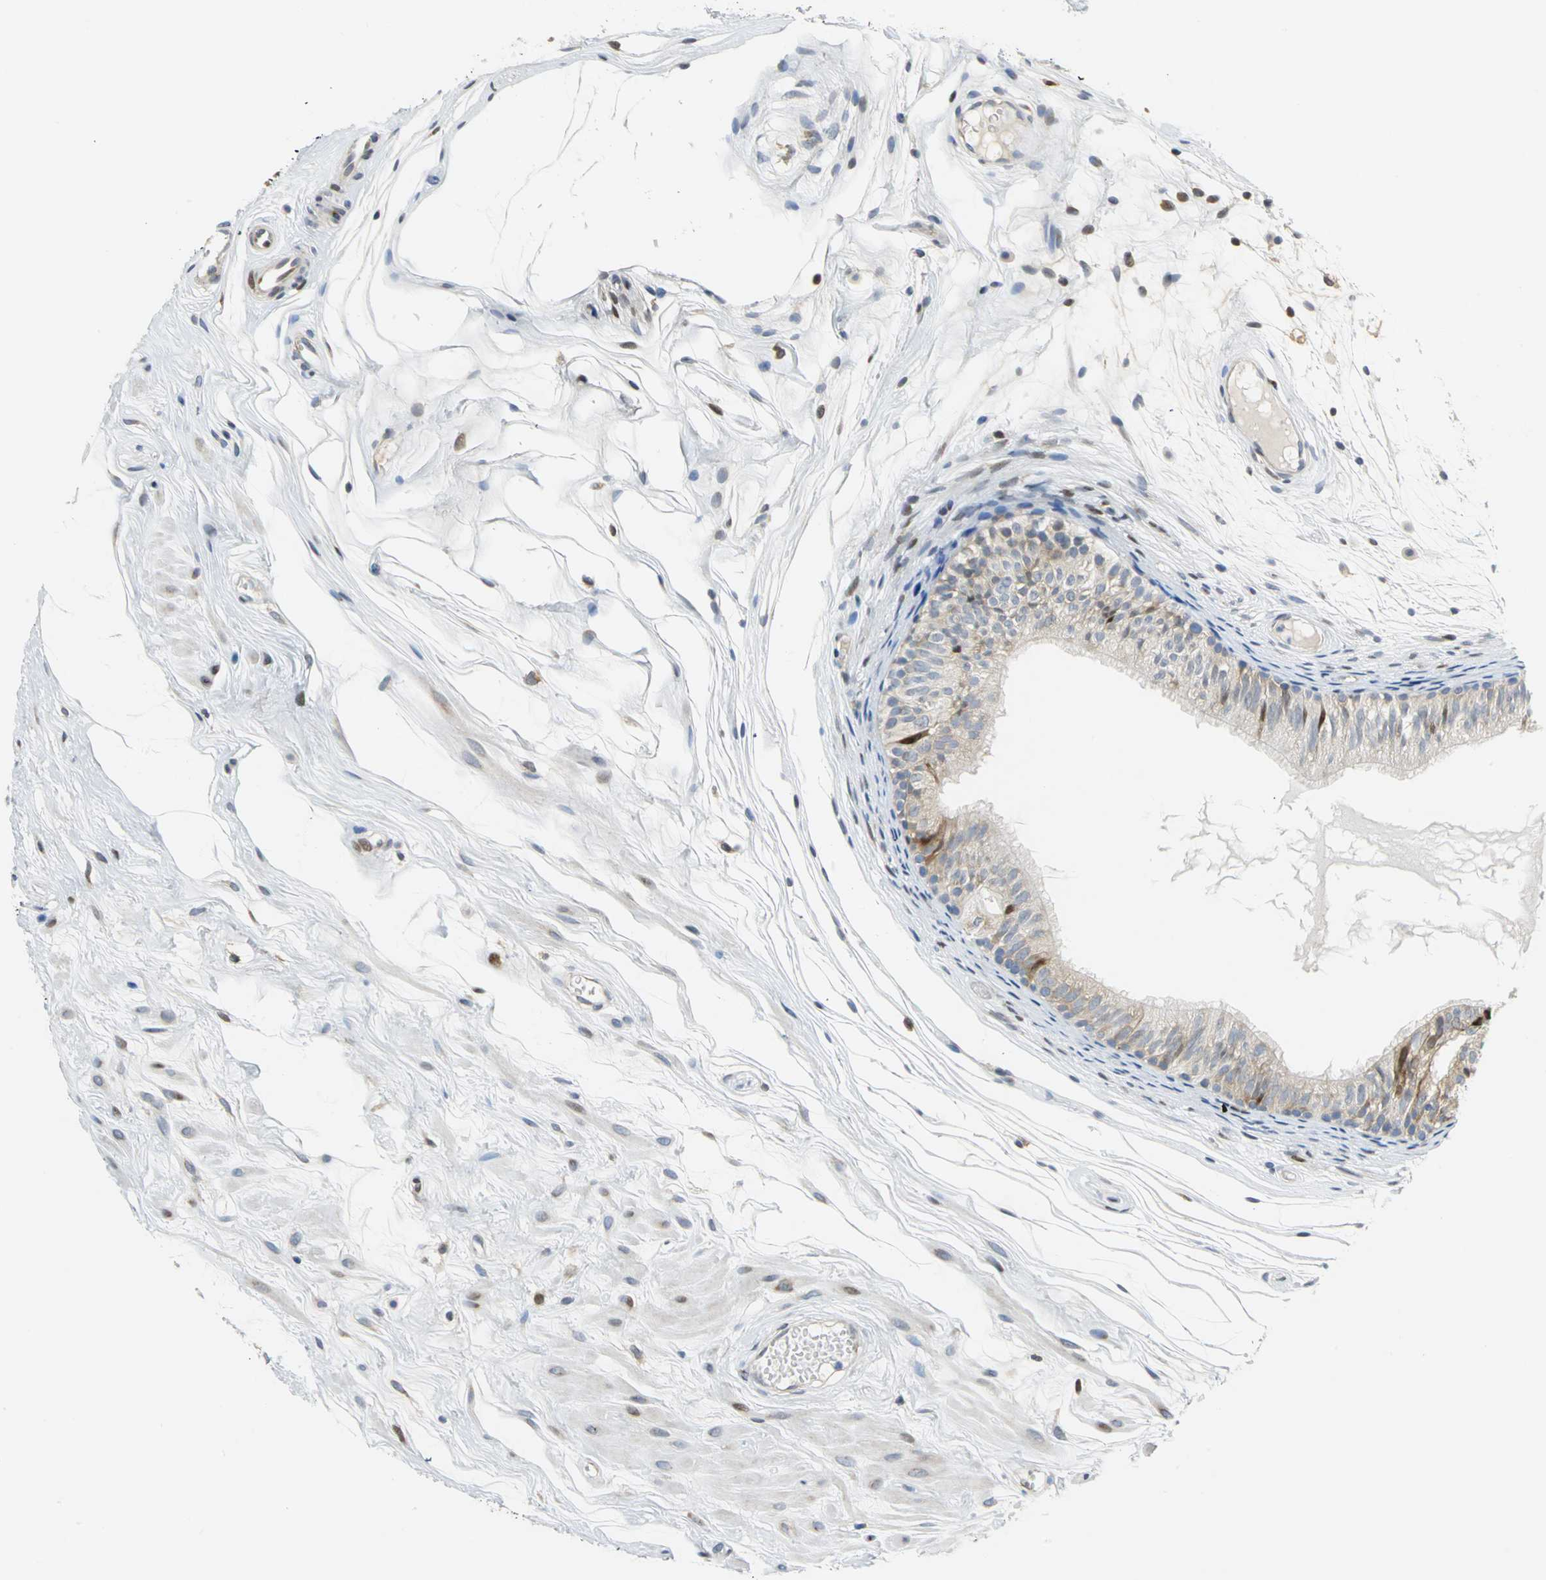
{"staining": {"intensity": "weak", "quantity": ">75%", "location": "cytoplasmic/membranous"}, "tissue": "epididymis", "cell_type": "Glandular cells", "image_type": "normal", "snomed": [{"axis": "morphology", "description": "Normal tissue, NOS"}, {"axis": "morphology", "description": "Atrophy, NOS"}, {"axis": "topography", "description": "Testis"}, {"axis": "topography", "description": "Epididymis"}], "caption": "The histopathology image reveals staining of unremarkable epididymis, revealing weak cytoplasmic/membranous protein staining (brown color) within glandular cells. (Brightfield microscopy of DAB IHC at high magnification).", "gene": "YBX1", "patient": {"sex": "male", "age": 18}}